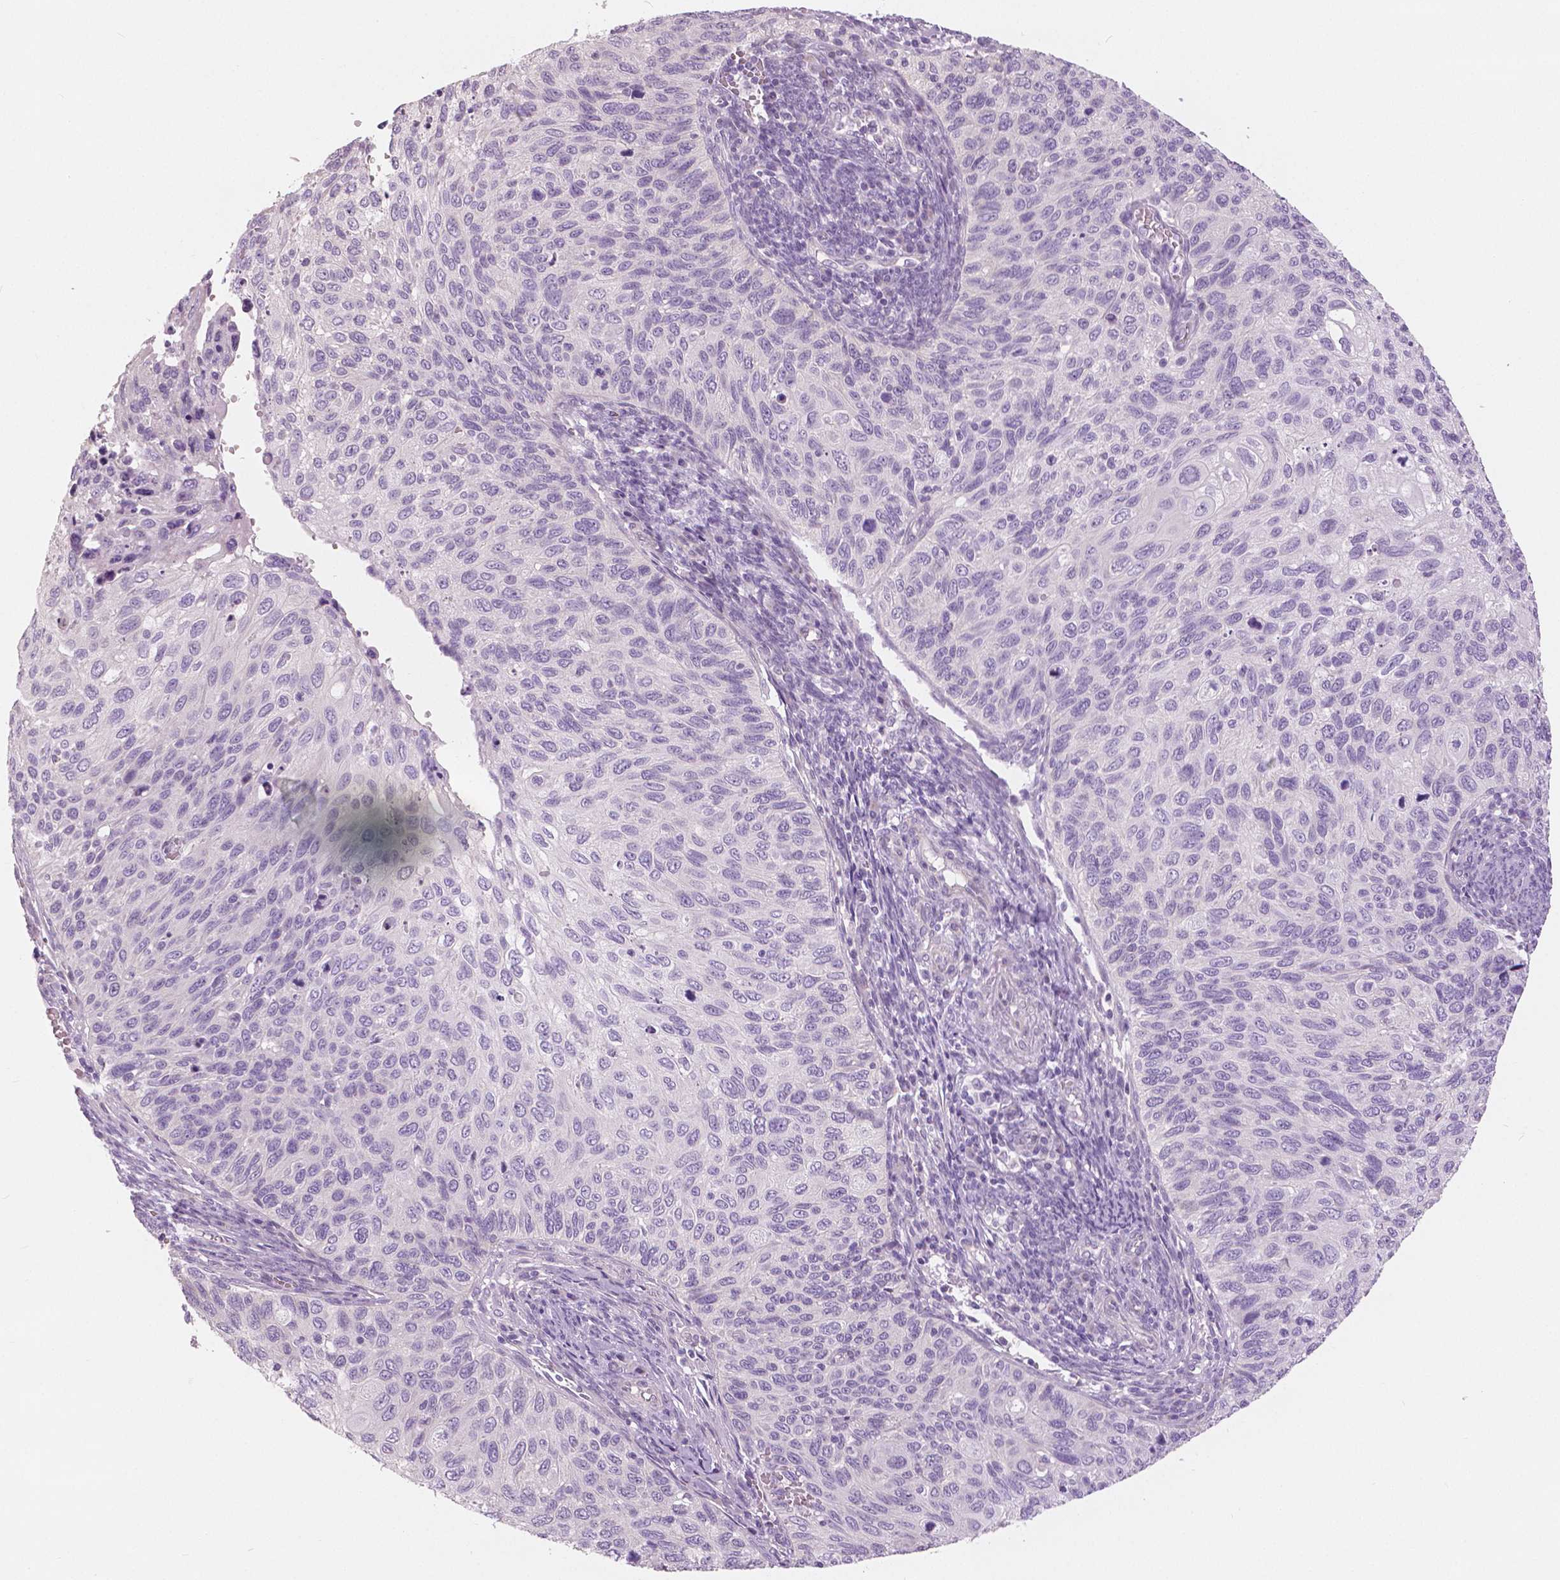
{"staining": {"intensity": "negative", "quantity": "none", "location": "none"}, "tissue": "cervical cancer", "cell_type": "Tumor cells", "image_type": "cancer", "snomed": [{"axis": "morphology", "description": "Squamous cell carcinoma, NOS"}, {"axis": "topography", "description": "Cervix"}], "caption": "Tumor cells are negative for brown protein staining in cervical cancer (squamous cell carcinoma).", "gene": "SLC24A1", "patient": {"sex": "female", "age": 70}}